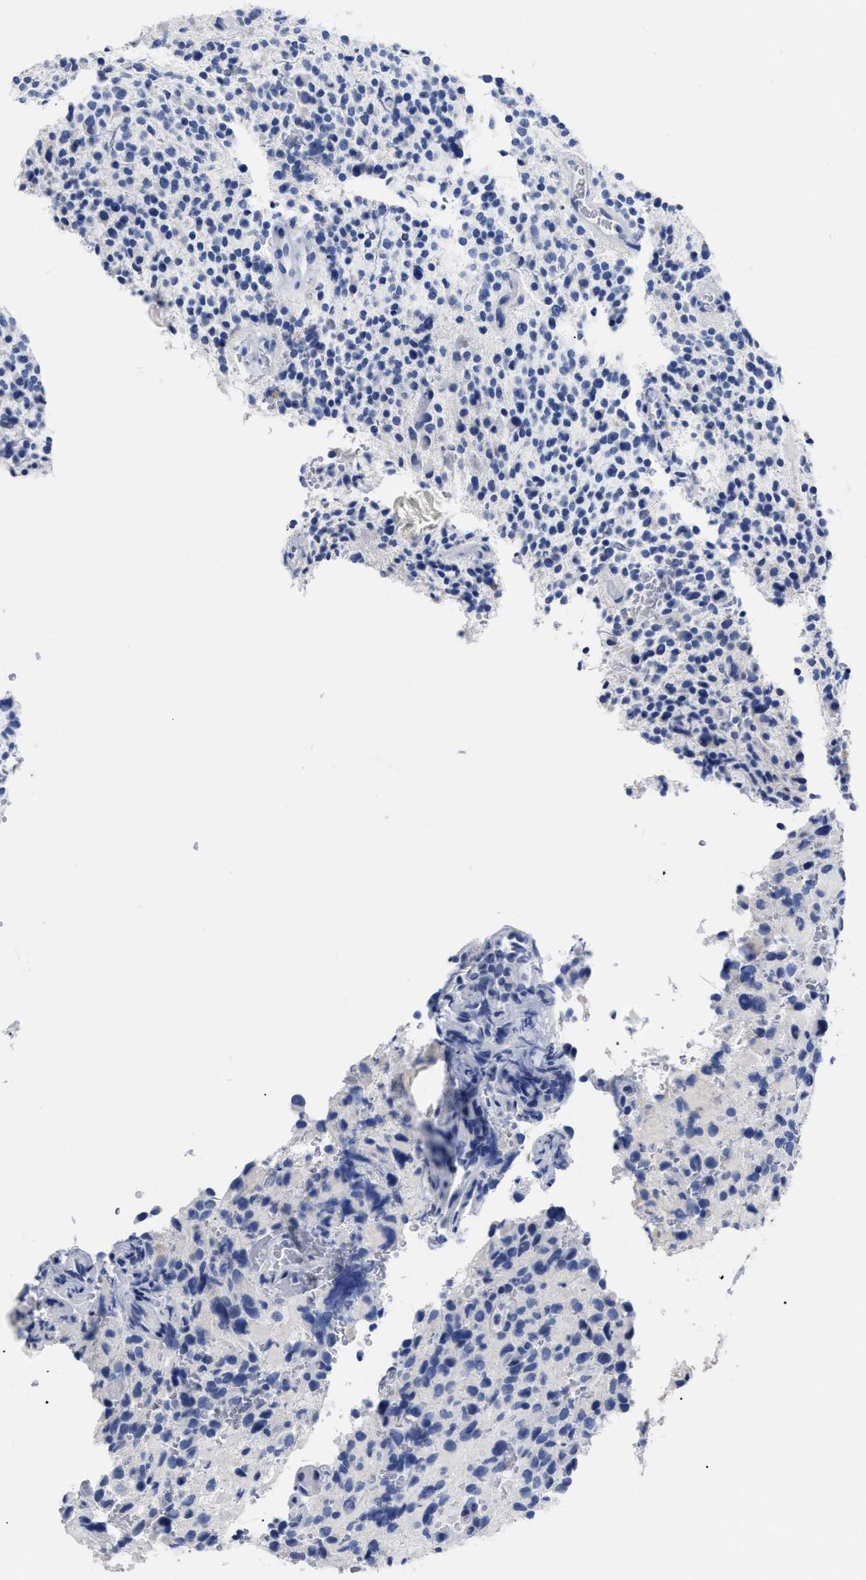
{"staining": {"intensity": "negative", "quantity": "none", "location": "none"}, "tissue": "glioma", "cell_type": "Tumor cells", "image_type": "cancer", "snomed": [{"axis": "morphology", "description": "Glioma, malignant, High grade"}, {"axis": "topography", "description": "Brain"}], "caption": "Histopathology image shows no protein expression in tumor cells of glioma tissue.", "gene": "ALPG", "patient": {"sex": "male", "age": 48}}